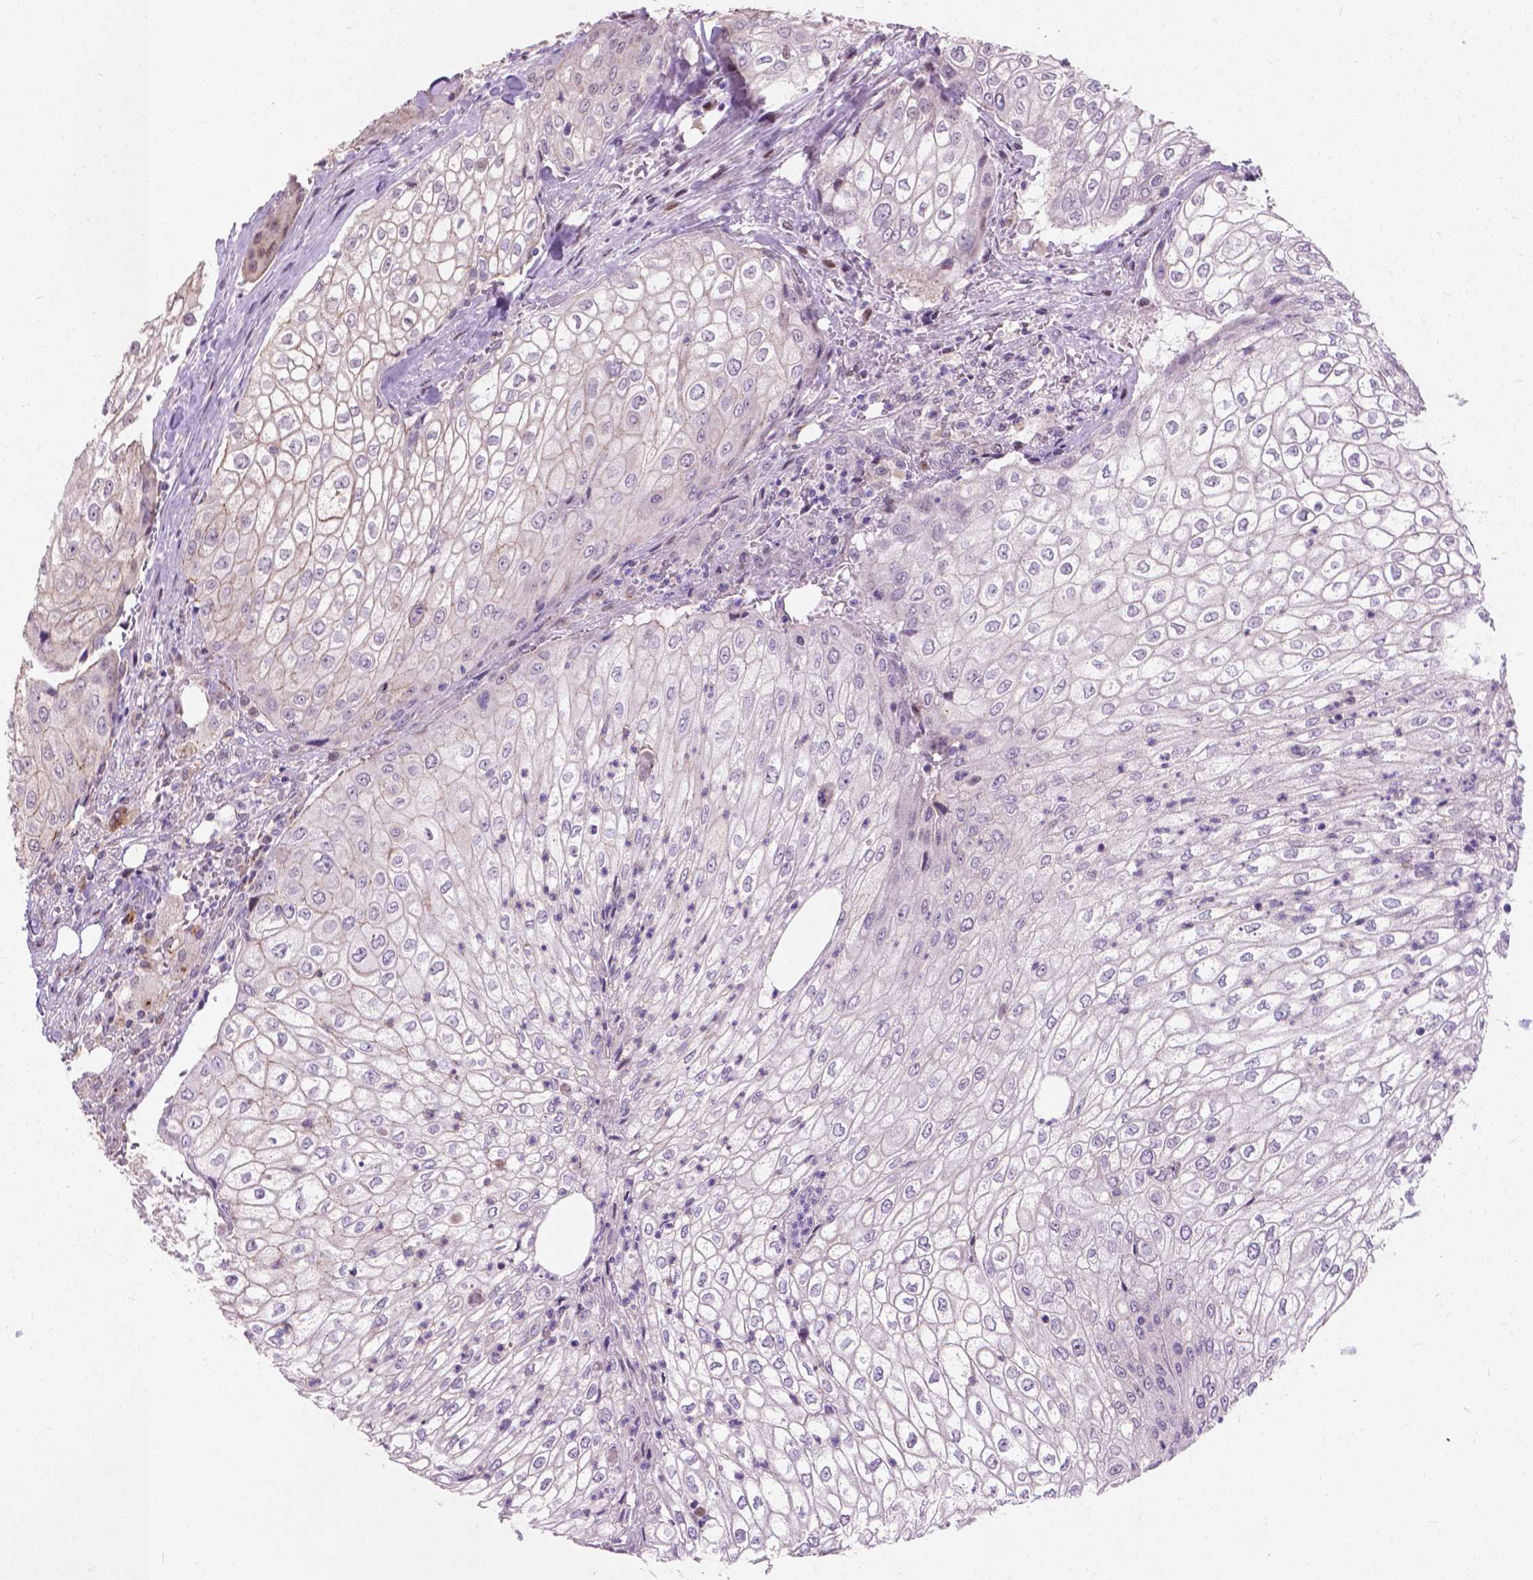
{"staining": {"intensity": "negative", "quantity": "none", "location": "none"}, "tissue": "urothelial cancer", "cell_type": "Tumor cells", "image_type": "cancer", "snomed": [{"axis": "morphology", "description": "Urothelial carcinoma, High grade"}, {"axis": "topography", "description": "Urinary bladder"}], "caption": "An image of urothelial cancer stained for a protein reveals no brown staining in tumor cells. (DAB immunohistochemistry (IHC) visualized using brightfield microscopy, high magnification).", "gene": "MYH14", "patient": {"sex": "male", "age": 62}}